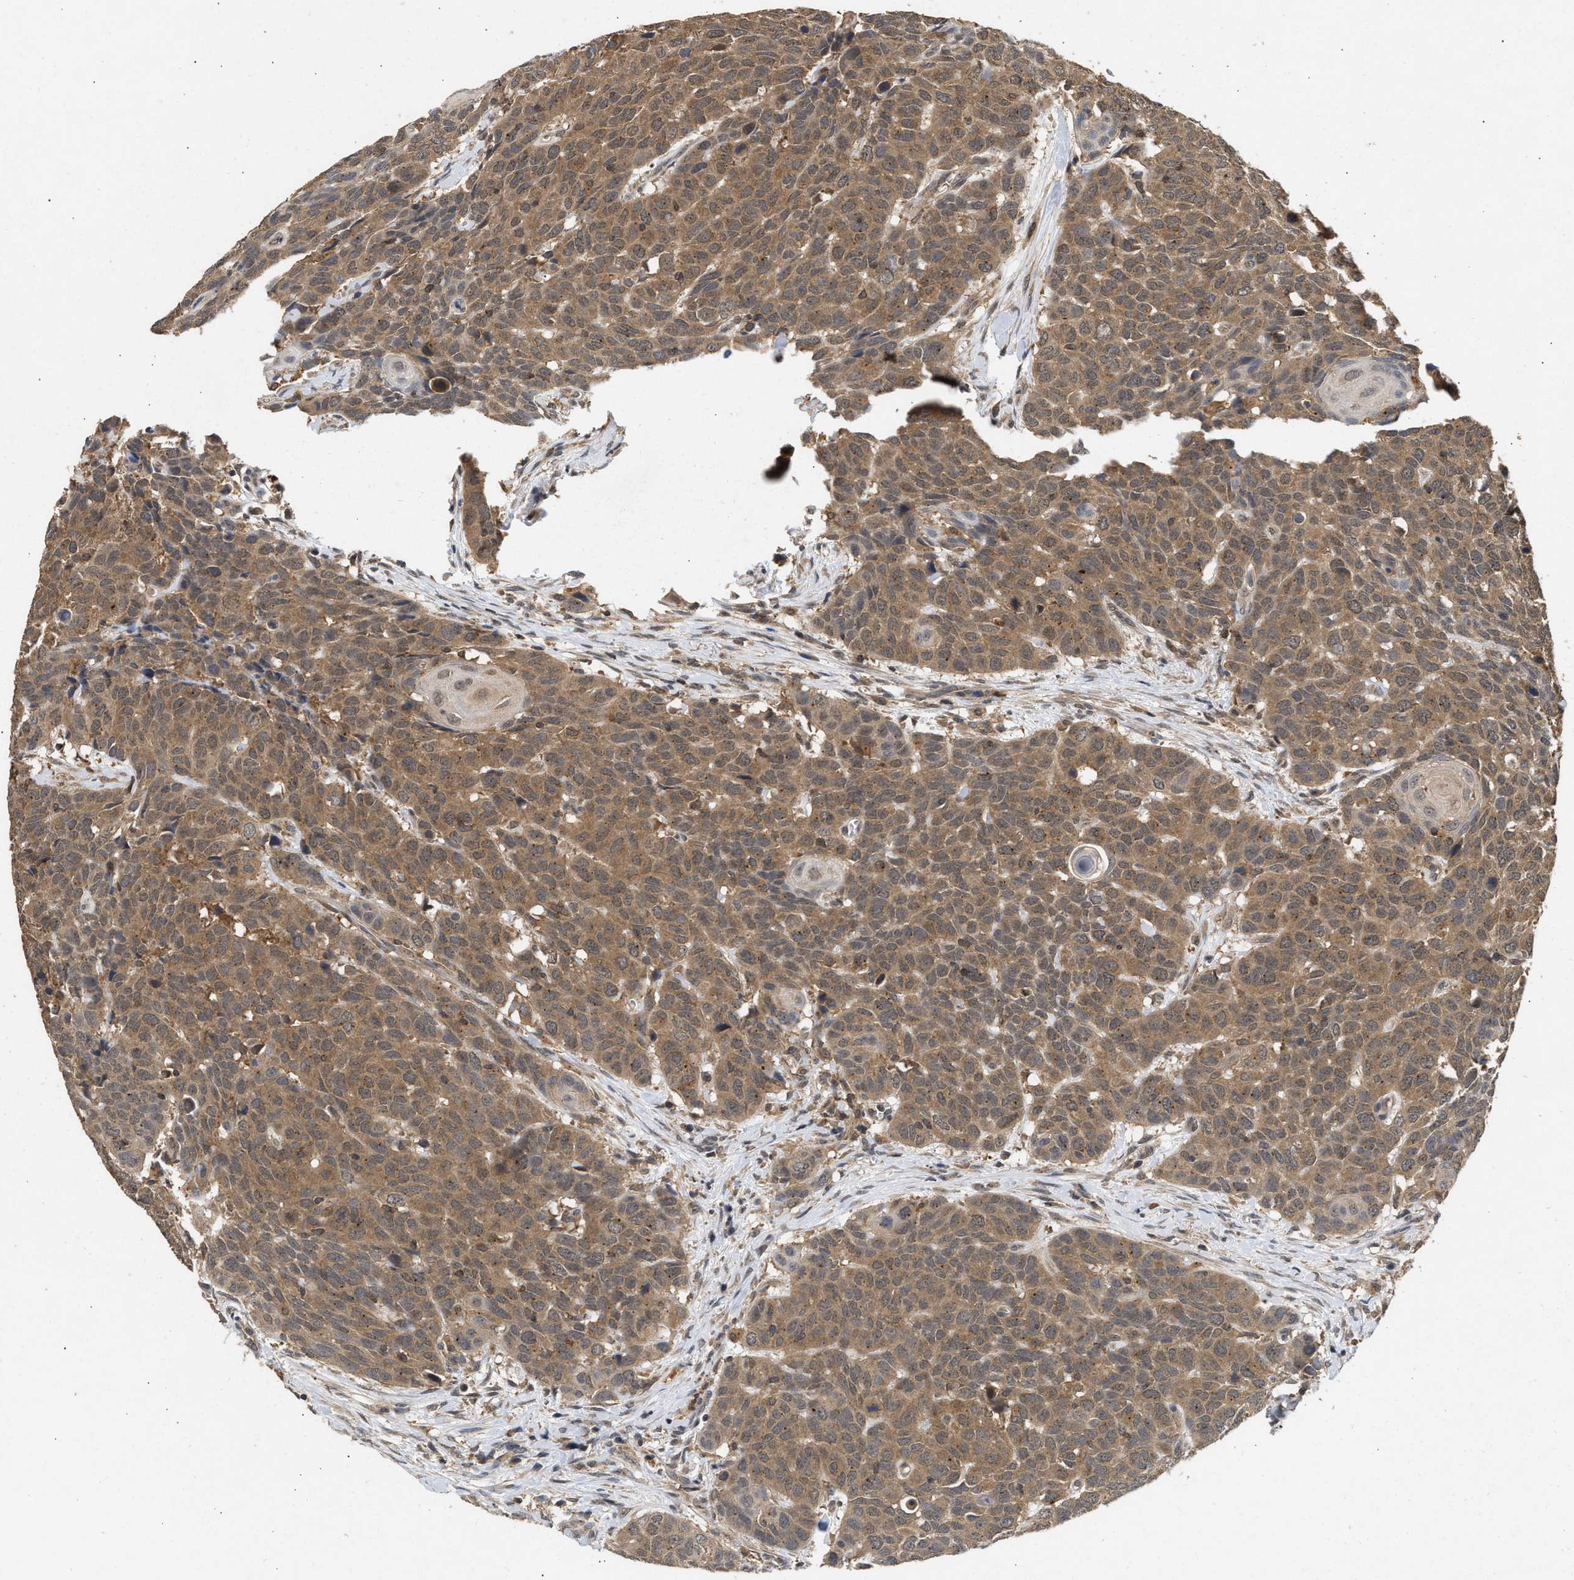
{"staining": {"intensity": "moderate", "quantity": ">75%", "location": "cytoplasmic/membranous"}, "tissue": "head and neck cancer", "cell_type": "Tumor cells", "image_type": "cancer", "snomed": [{"axis": "morphology", "description": "Squamous cell carcinoma, NOS"}, {"axis": "topography", "description": "Head-Neck"}], "caption": "A high-resolution photomicrograph shows immunohistochemistry staining of head and neck cancer, which demonstrates moderate cytoplasmic/membranous staining in about >75% of tumor cells. The protein is stained brown, and the nuclei are stained in blue (DAB (3,3'-diaminobenzidine) IHC with brightfield microscopy, high magnification).", "gene": "FITM1", "patient": {"sex": "male", "age": 66}}